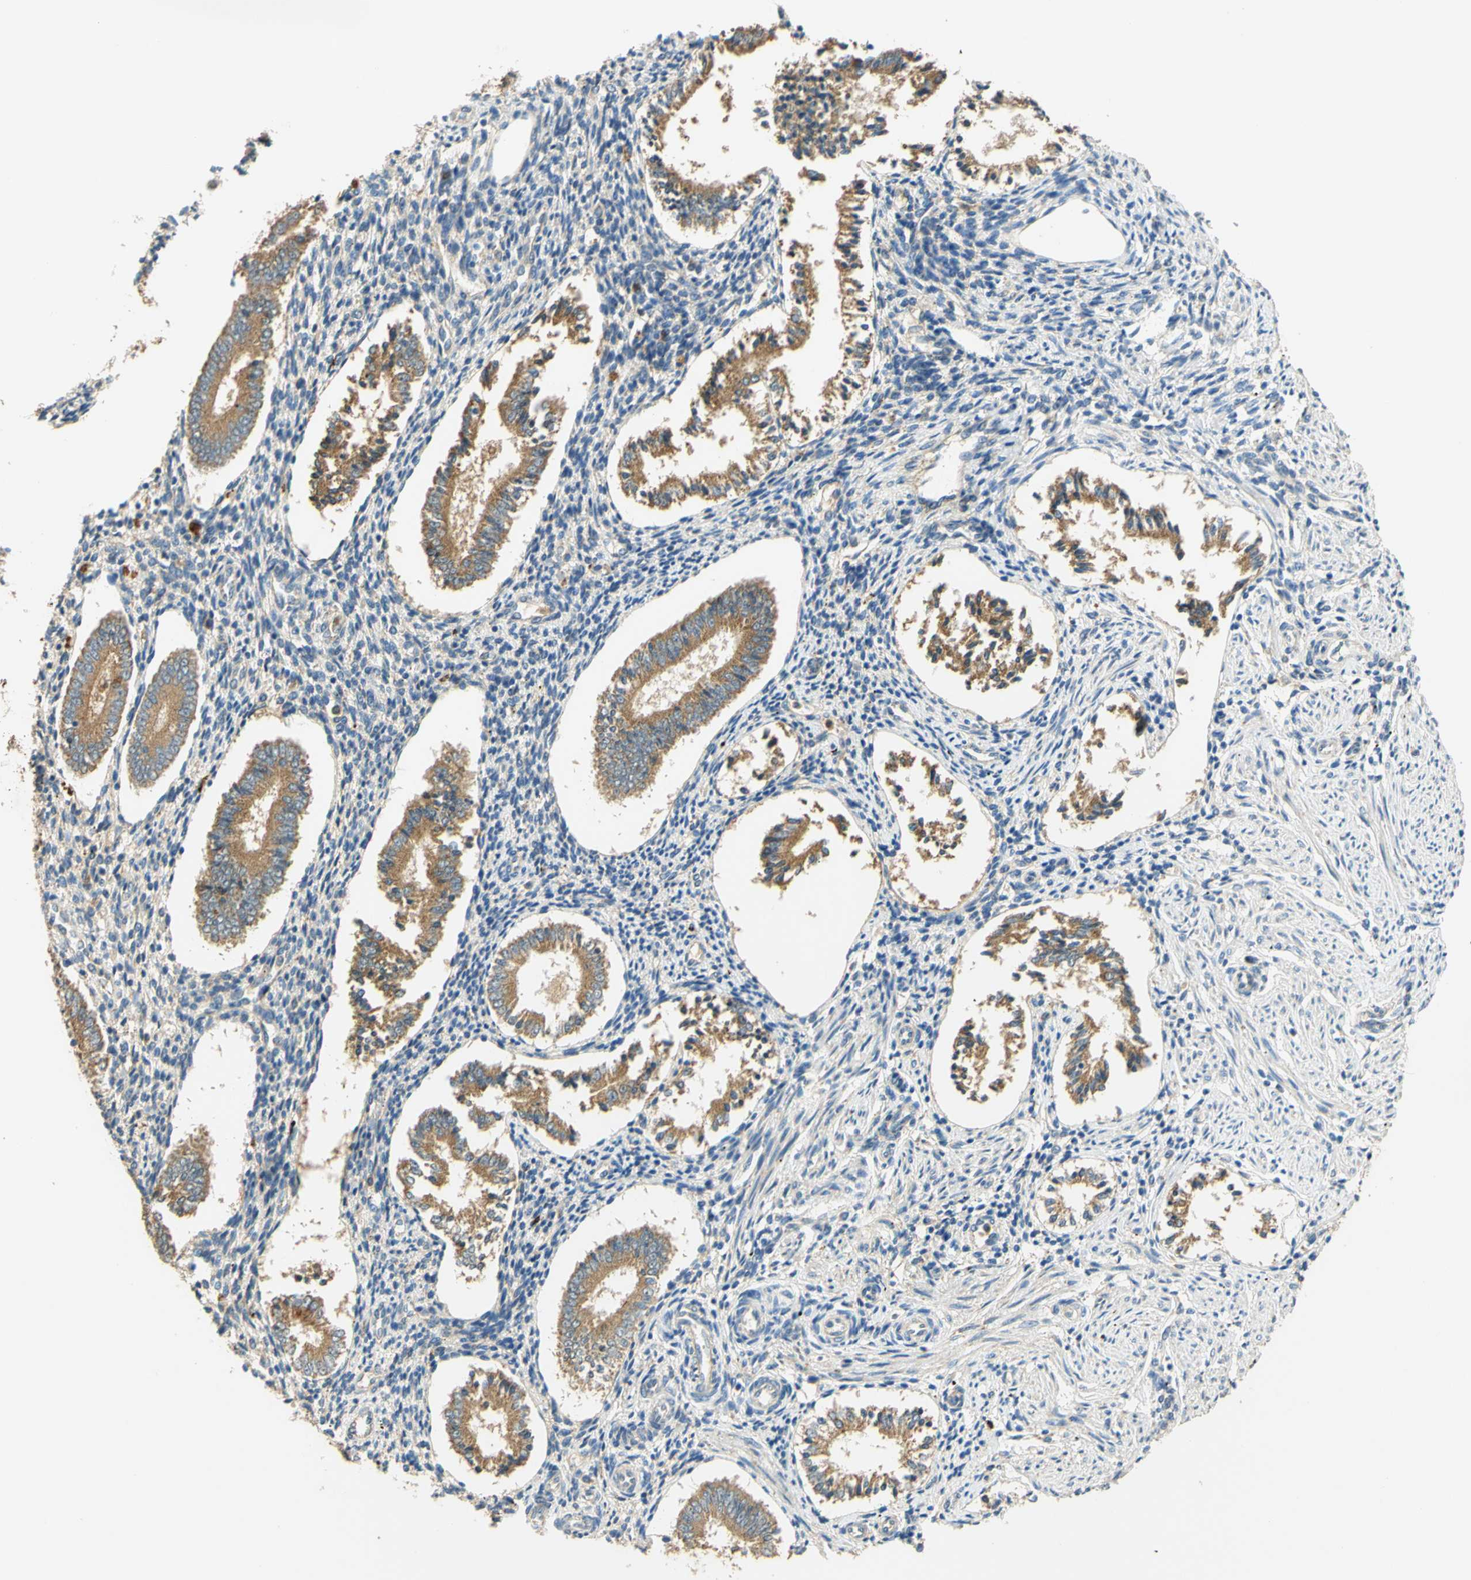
{"staining": {"intensity": "weak", "quantity": "25%-75%", "location": "cytoplasmic/membranous"}, "tissue": "endometrium", "cell_type": "Cells in endometrial stroma", "image_type": "normal", "snomed": [{"axis": "morphology", "description": "Normal tissue, NOS"}, {"axis": "topography", "description": "Endometrium"}], "caption": "Immunohistochemistry (IHC) of unremarkable endometrium displays low levels of weak cytoplasmic/membranous staining in approximately 25%-75% of cells in endometrial stroma. (Stains: DAB (3,3'-diaminobenzidine) in brown, nuclei in blue, Microscopy: brightfield microscopy at high magnification).", "gene": "ENTREP2", "patient": {"sex": "female", "age": 42}}